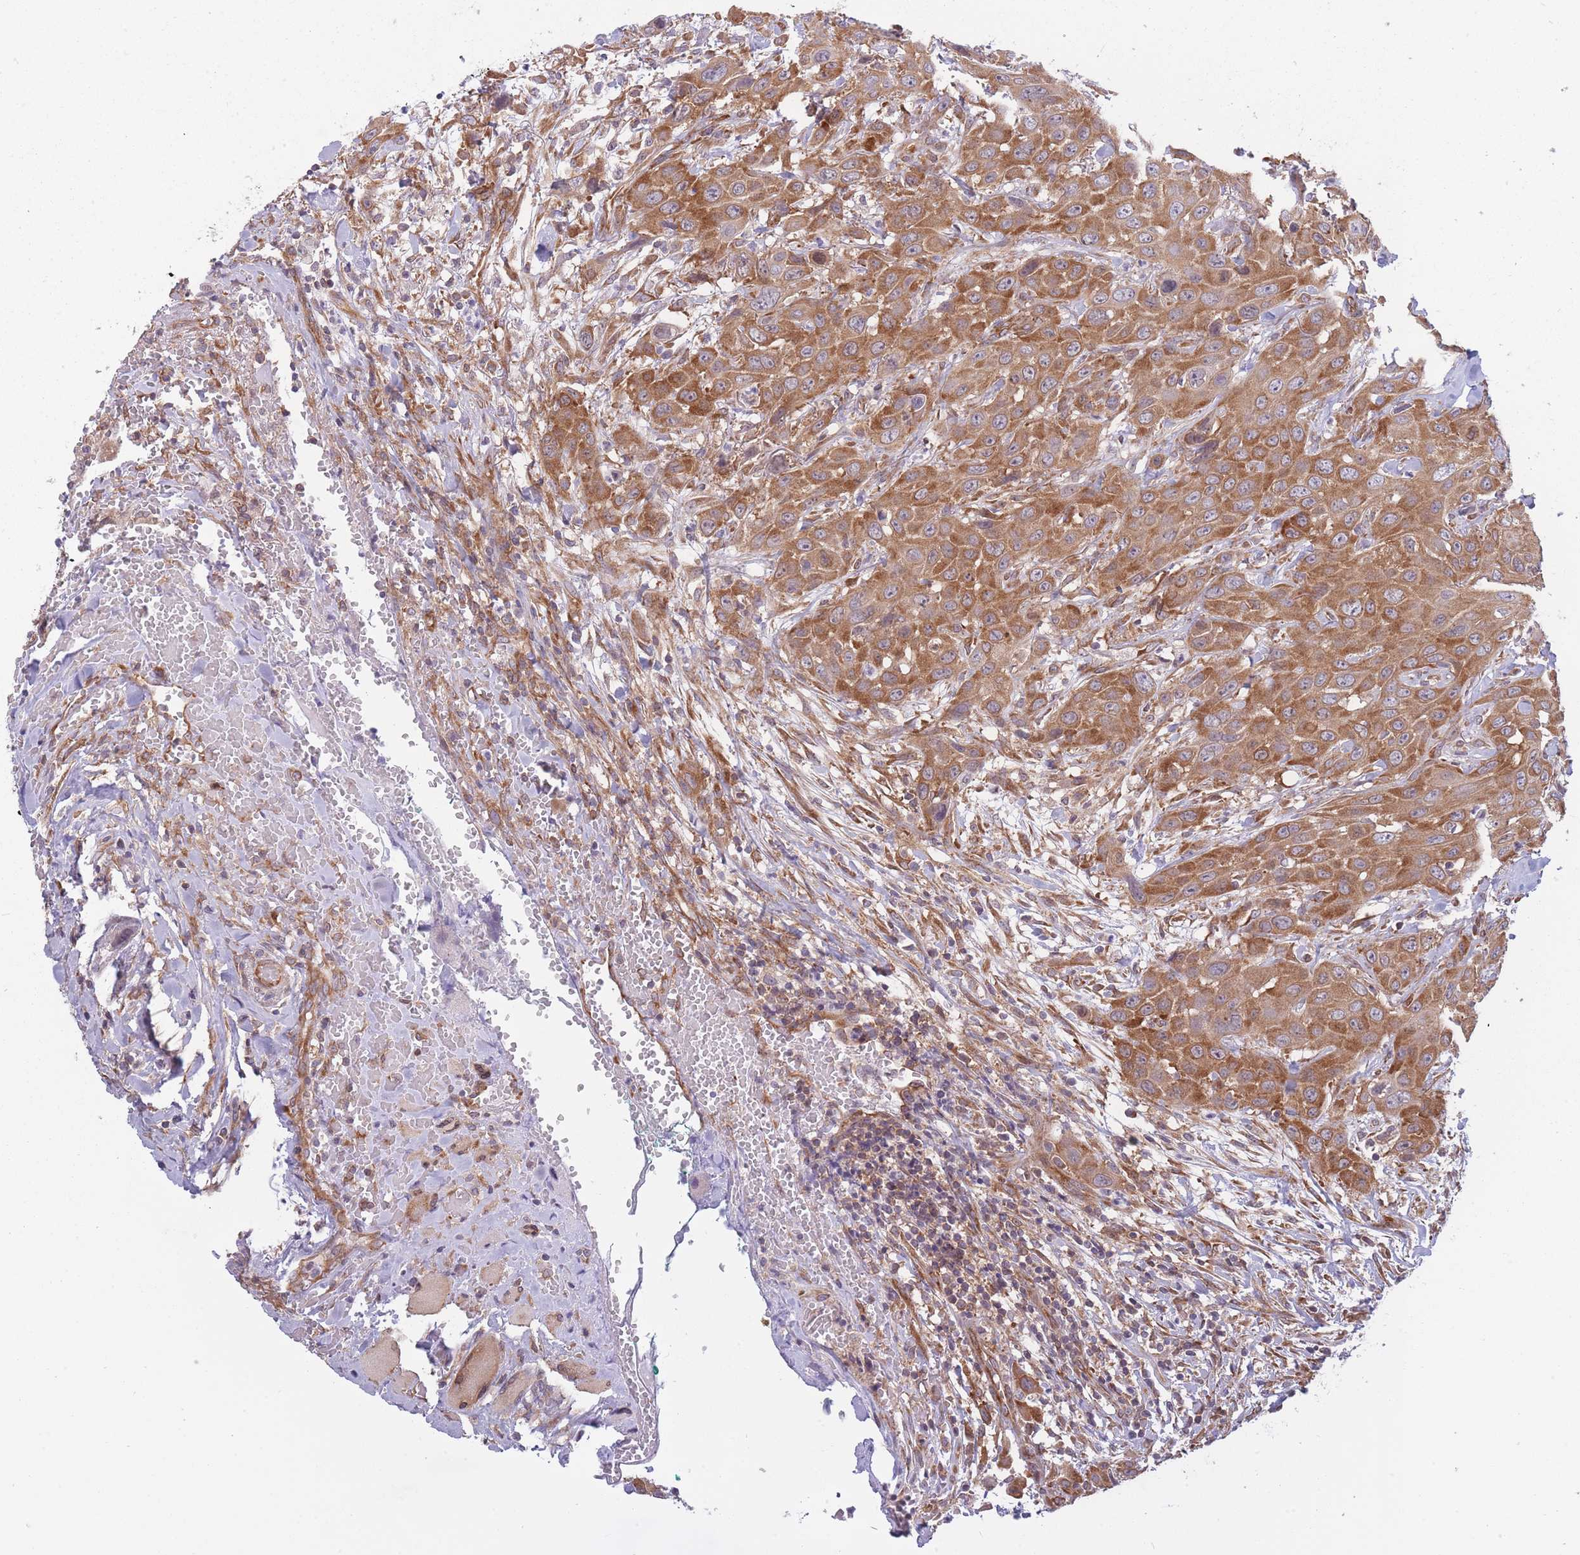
{"staining": {"intensity": "moderate", "quantity": ">75%", "location": "cytoplasmic/membranous"}, "tissue": "head and neck cancer", "cell_type": "Tumor cells", "image_type": "cancer", "snomed": [{"axis": "morphology", "description": "Squamous cell carcinoma, NOS"}, {"axis": "topography", "description": "Head-Neck"}], "caption": "There is medium levels of moderate cytoplasmic/membranous staining in tumor cells of head and neck cancer, as demonstrated by immunohistochemical staining (brown color).", "gene": "CCDC124", "patient": {"sex": "male", "age": 81}}